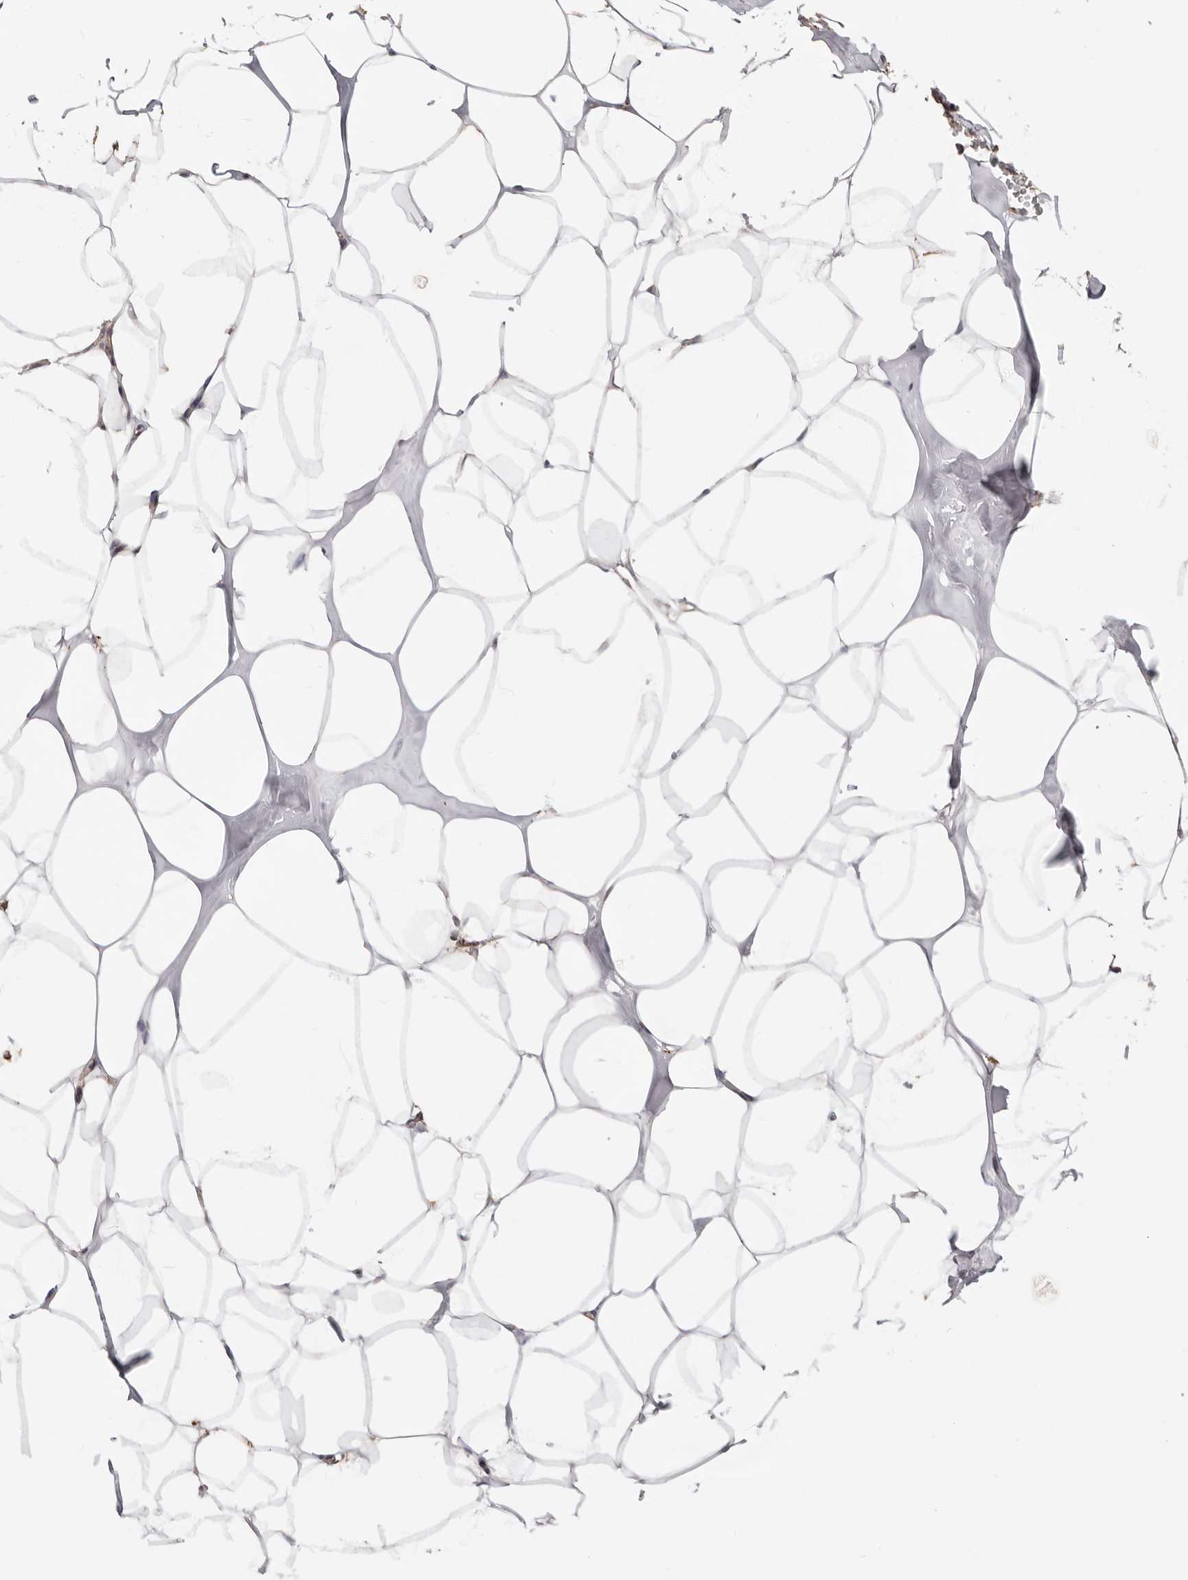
{"staining": {"intensity": "weak", "quantity": "25%-75%", "location": "cytoplasmic/membranous"}, "tissue": "adipose tissue", "cell_type": "Adipocytes", "image_type": "normal", "snomed": [{"axis": "morphology", "description": "Normal tissue, NOS"}, {"axis": "morphology", "description": "Fibrosis, NOS"}, {"axis": "topography", "description": "Breast"}, {"axis": "topography", "description": "Adipose tissue"}], "caption": "High-power microscopy captured an immunohistochemistry (IHC) image of normal adipose tissue, revealing weak cytoplasmic/membranous staining in about 25%-75% of adipocytes. (brown staining indicates protein expression, while blue staining denotes nuclei).", "gene": "PRKACB", "patient": {"sex": "female", "age": 39}}